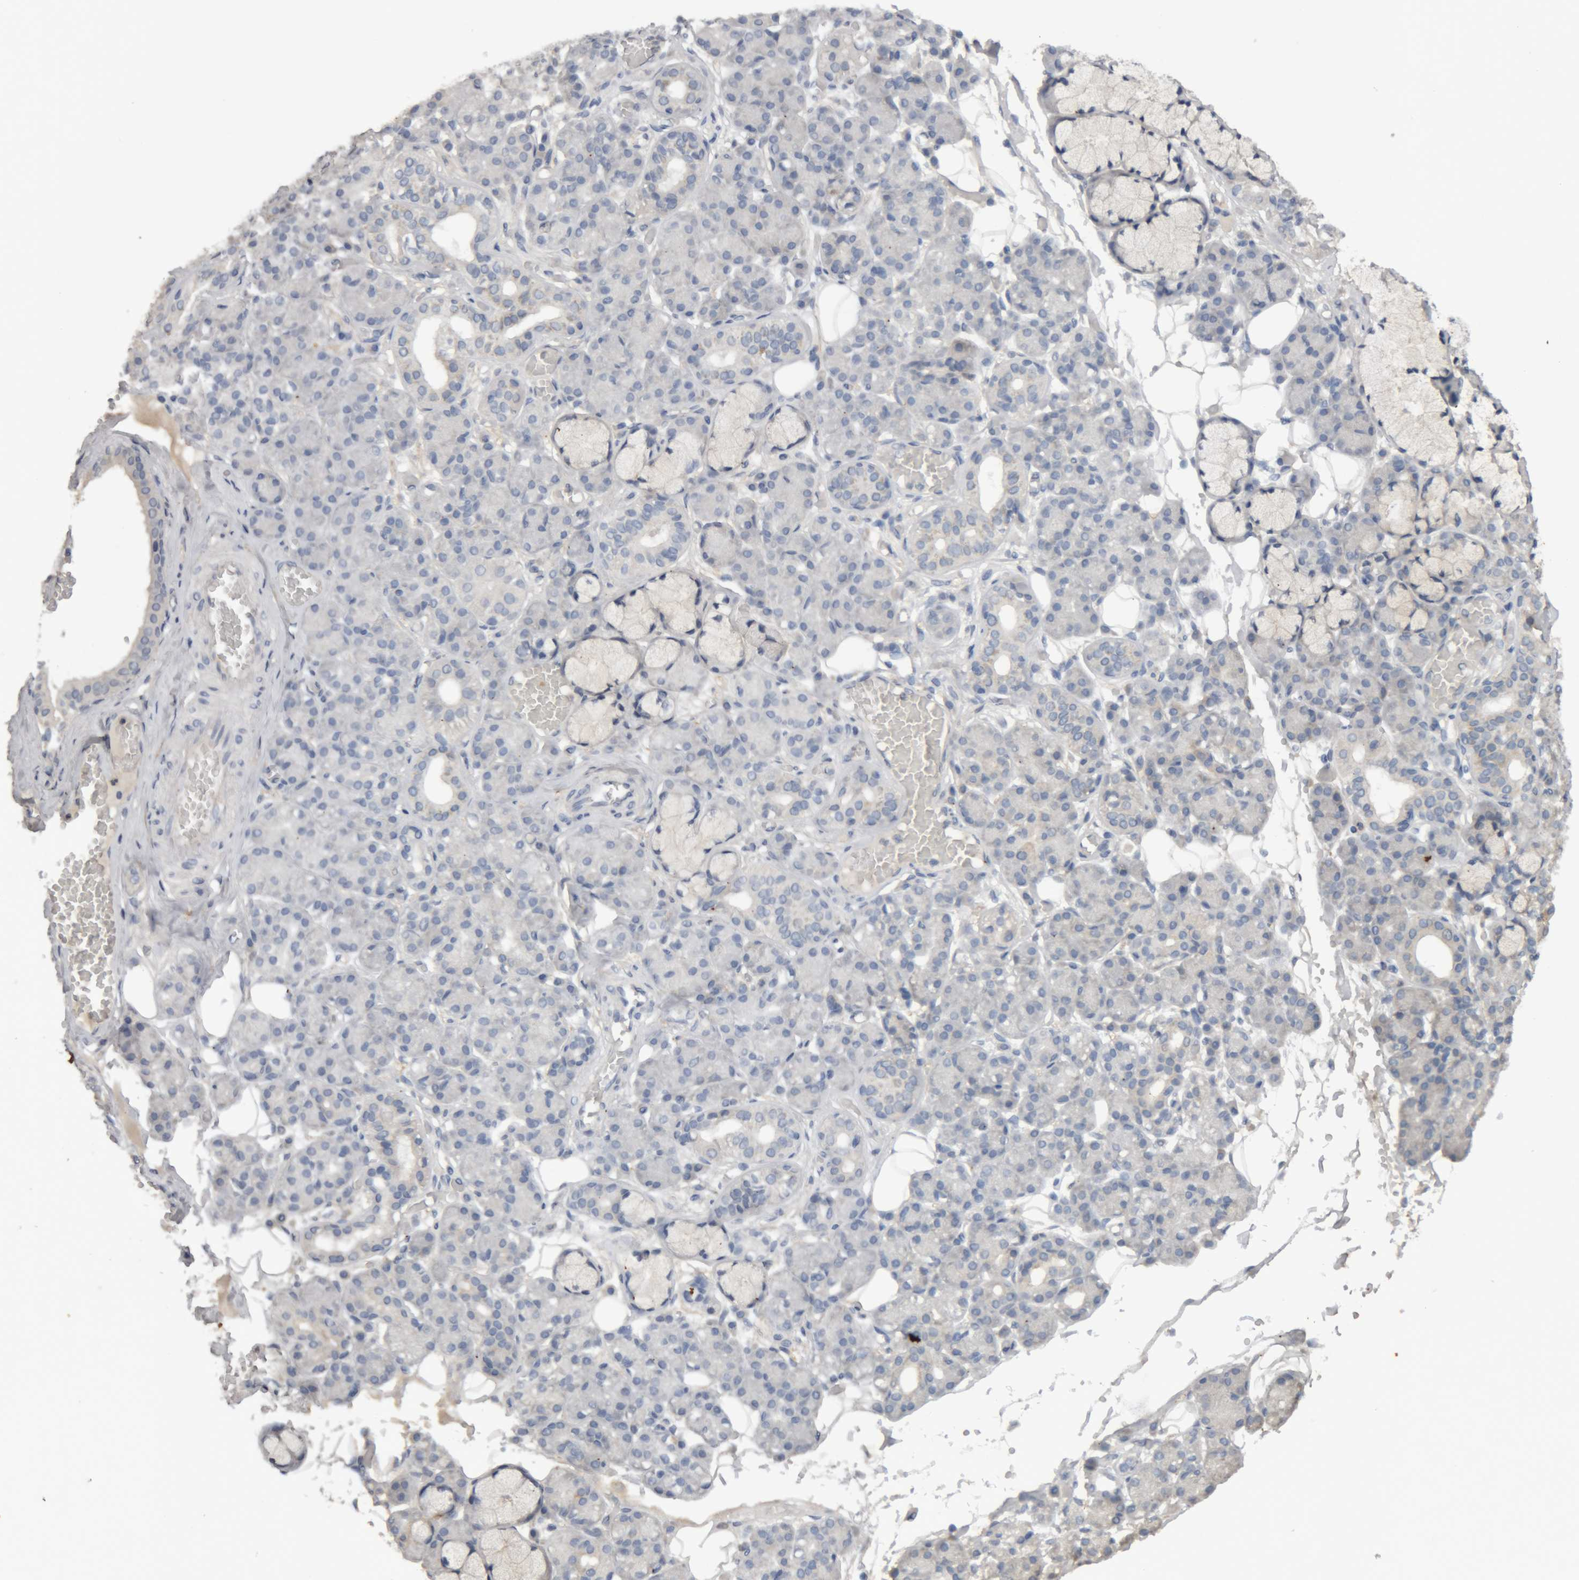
{"staining": {"intensity": "negative", "quantity": "none", "location": "none"}, "tissue": "salivary gland", "cell_type": "Glandular cells", "image_type": "normal", "snomed": [{"axis": "morphology", "description": "Normal tissue, NOS"}, {"axis": "topography", "description": "Salivary gland"}], "caption": "Protein analysis of normal salivary gland shows no significant expression in glandular cells. (DAB immunohistochemistry with hematoxylin counter stain).", "gene": "TMED7", "patient": {"sex": "male", "age": 63}}